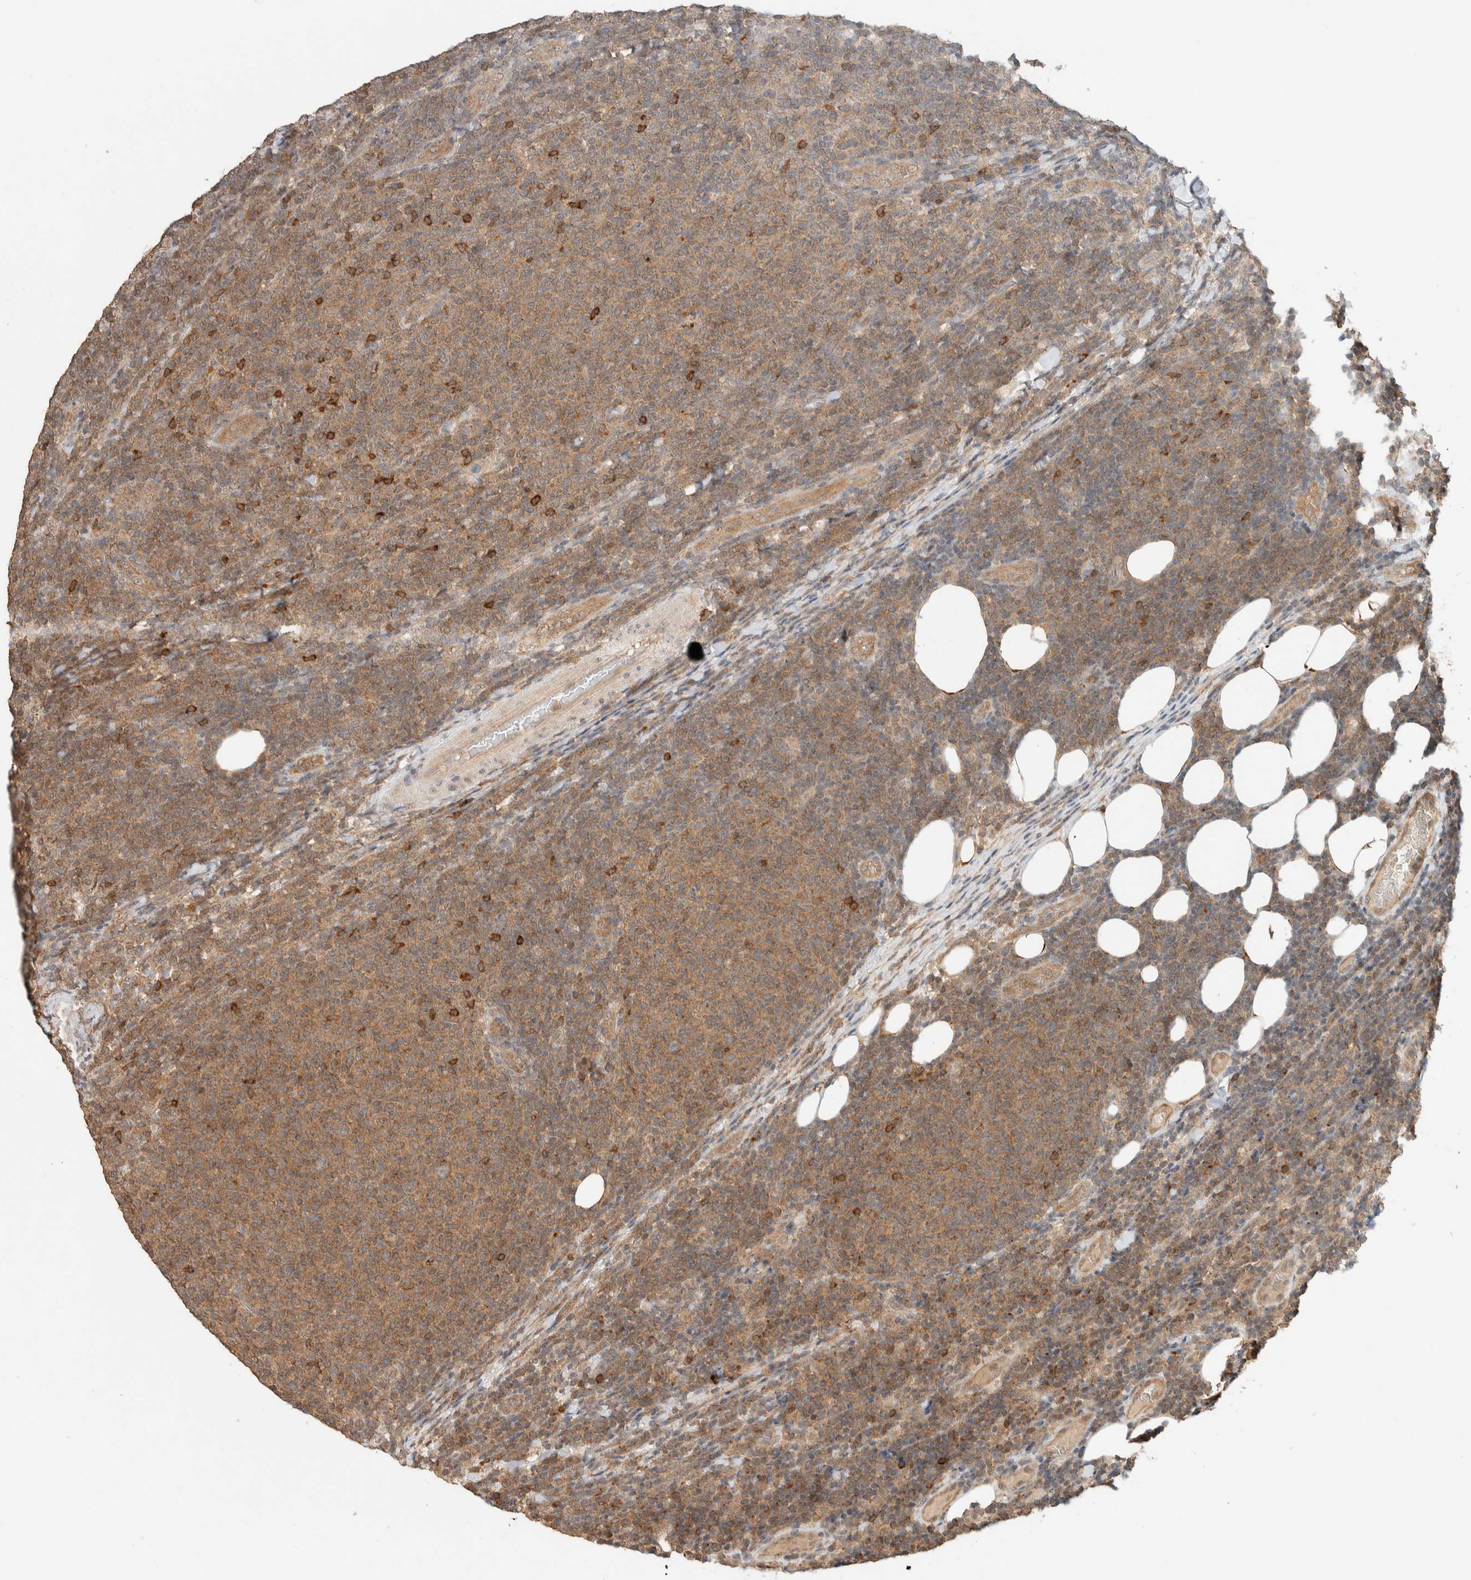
{"staining": {"intensity": "moderate", "quantity": ">75%", "location": "cytoplasmic/membranous"}, "tissue": "lymphoma", "cell_type": "Tumor cells", "image_type": "cancer", "snomed": [{"axis": "morphology", "description": "Malignant lymphoma, non-Hodgkin's type, Low grade"}, {"axis": "topography", "description": "Lymph node"}], "caption": "There is medium levels of moderate cytoplasmic/membranous positivity in tumor cells of lymphoma, as demonstrated by immunohistochemical staining (brown color).", "gene": "ZNF567", "patient": {"sex": "male", "age": 66}}